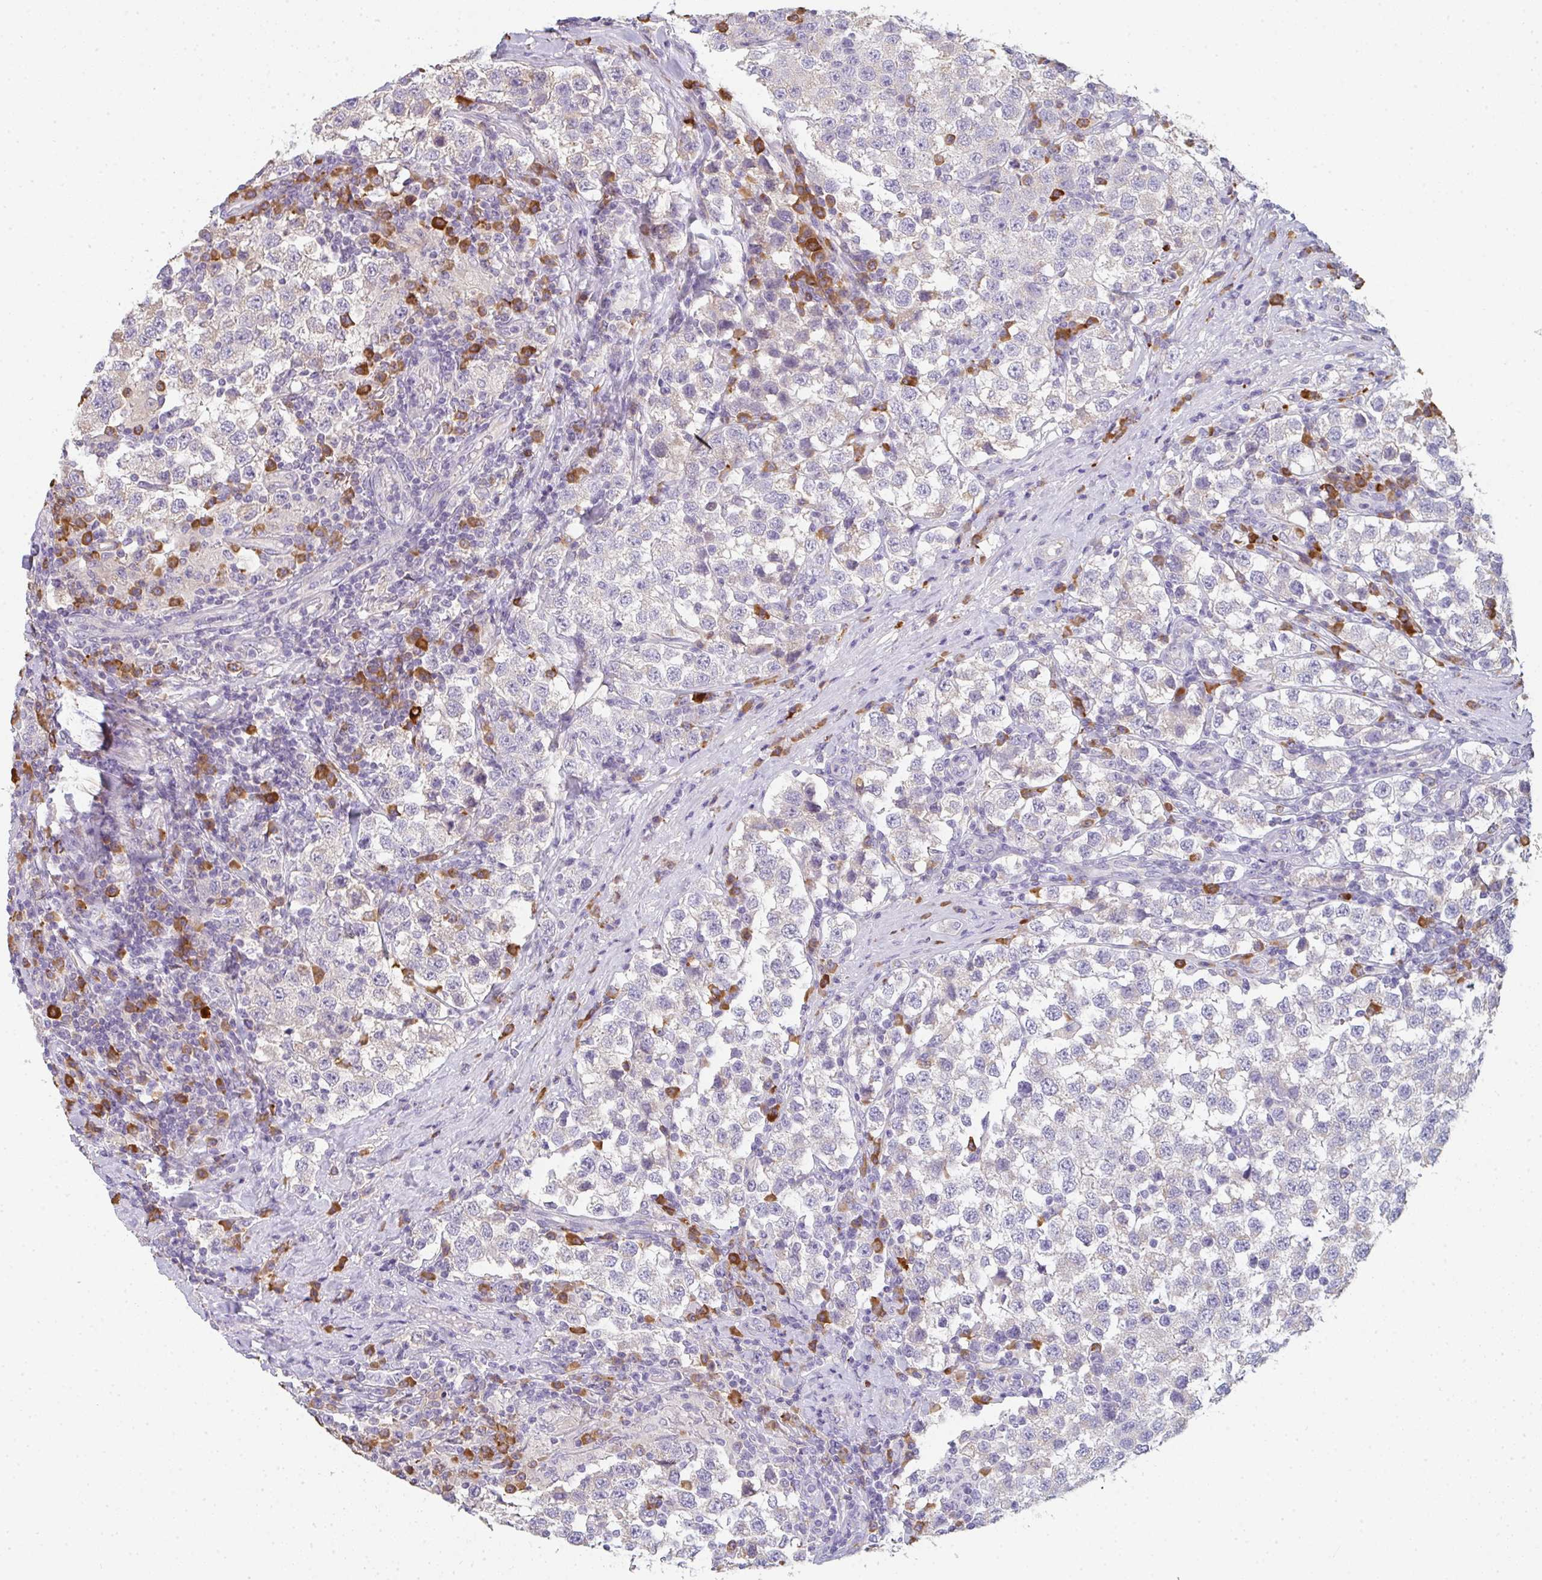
{"staining": {"intensity": "negative", "quantity": "none", "location": "none"}, "tissue": "testis cancer", "cell_type": "Tumor cells", "image_type": "cancer", "snomed": [{"axis": "morphology", "description": "Seminoma, NOS"}, {"axis": "topography", "description": "Testis"}], "caption": "This is an immunohistochemistry histopathology image of testis cancer. There is no expression in tumor cells.", "gene": "ZNF215", "patient": {"sex": "male", "age": 34}}